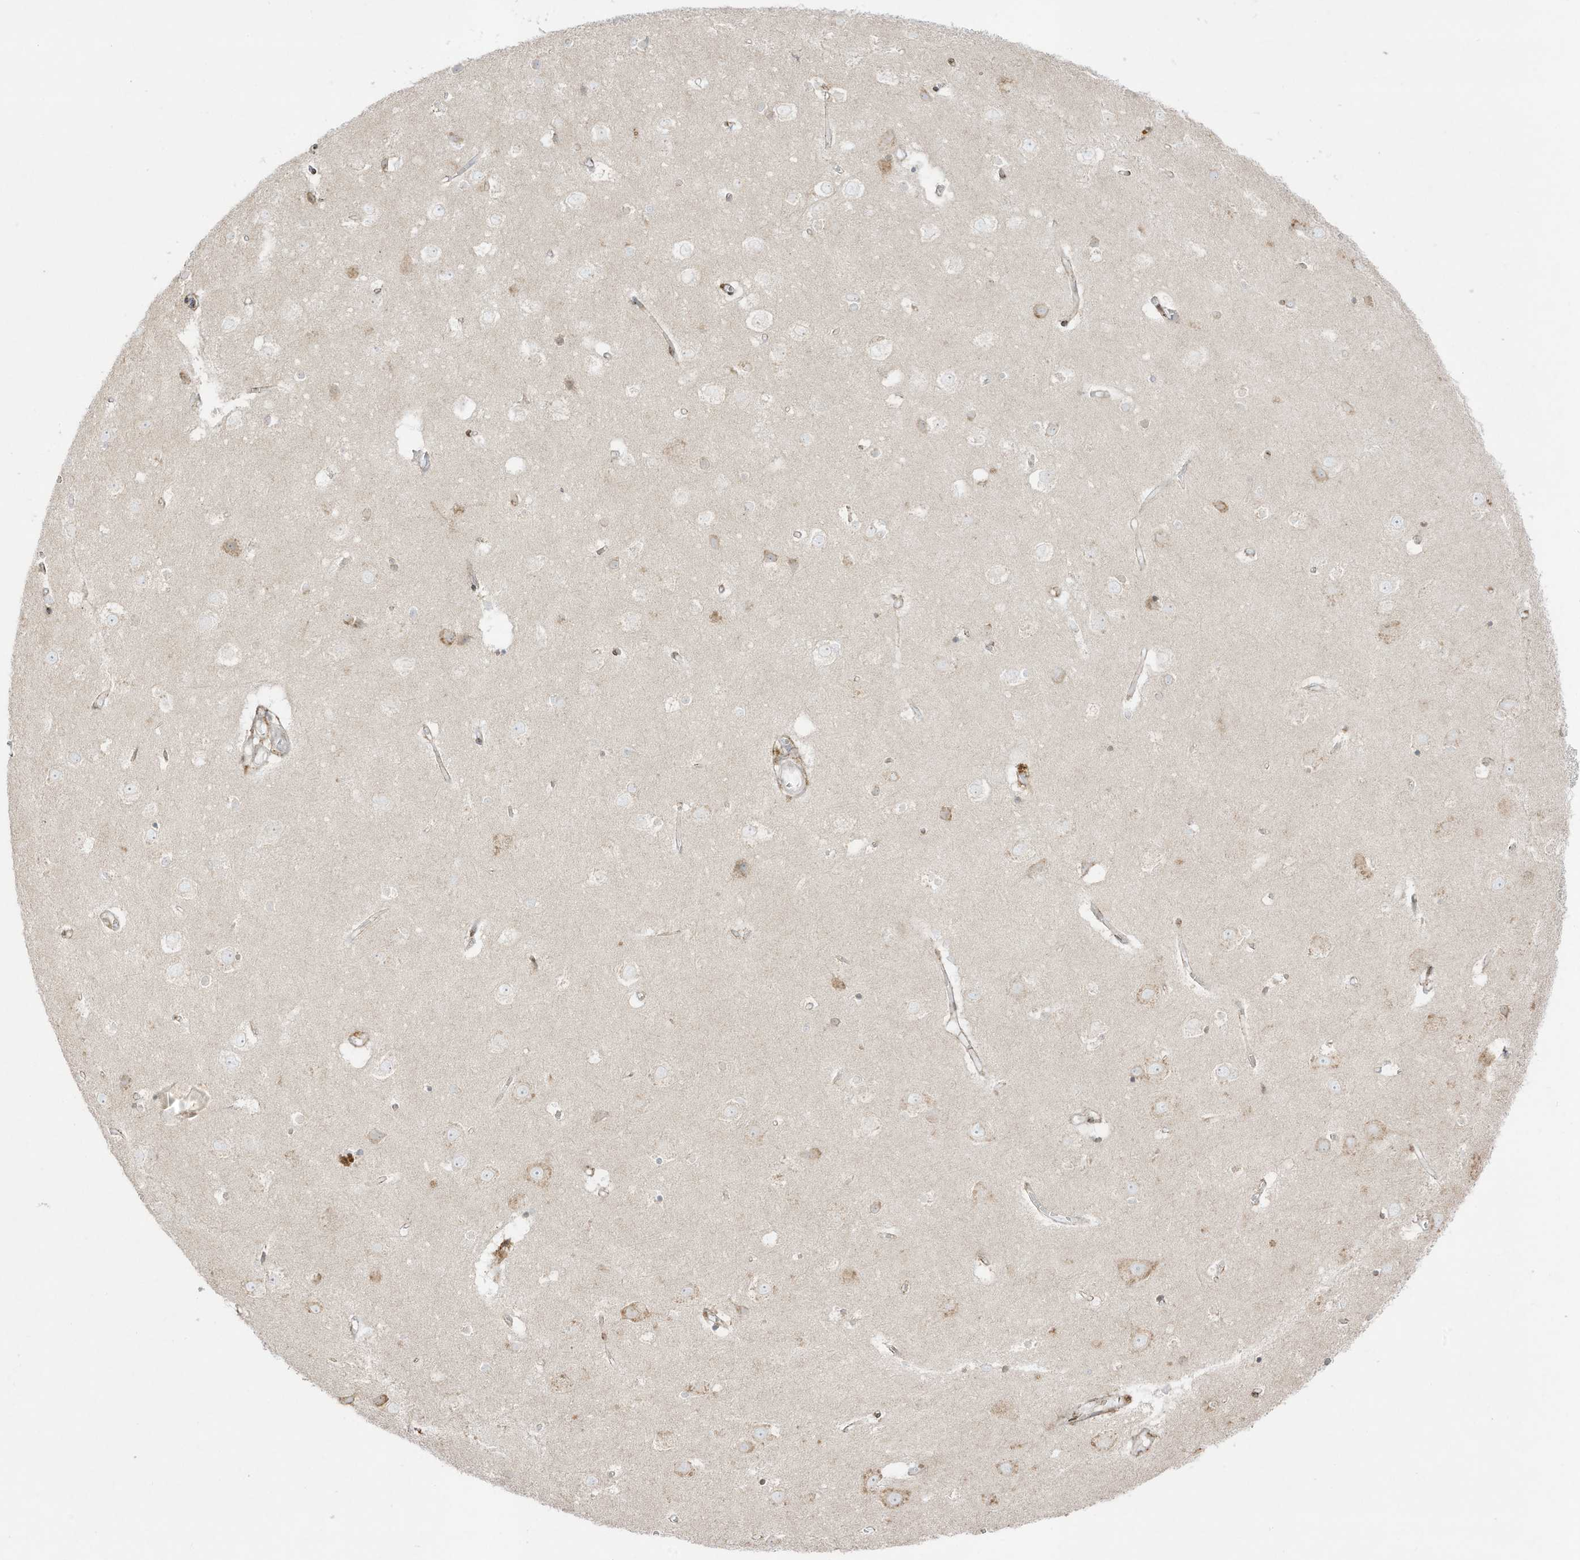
{"staining": {"intensity": "negative", "quantity": "none", "location": "none"}, "tissue": "cerebral cortex", "cell_type": "Endothelial cells", "image_type": "normal", "snomed": [{"axis": "morphology", "description": "Normal tissue, NOS"}, {"axis": "topography", "description": "Cerebral cortex"}], "caption": "Human cerebral cortex stained for a protein using immunohistochemistry (IHC) displays no expression in endothelial cells.", "gene": "PTK6", "patient": {"sex": "male", "age": 54}}